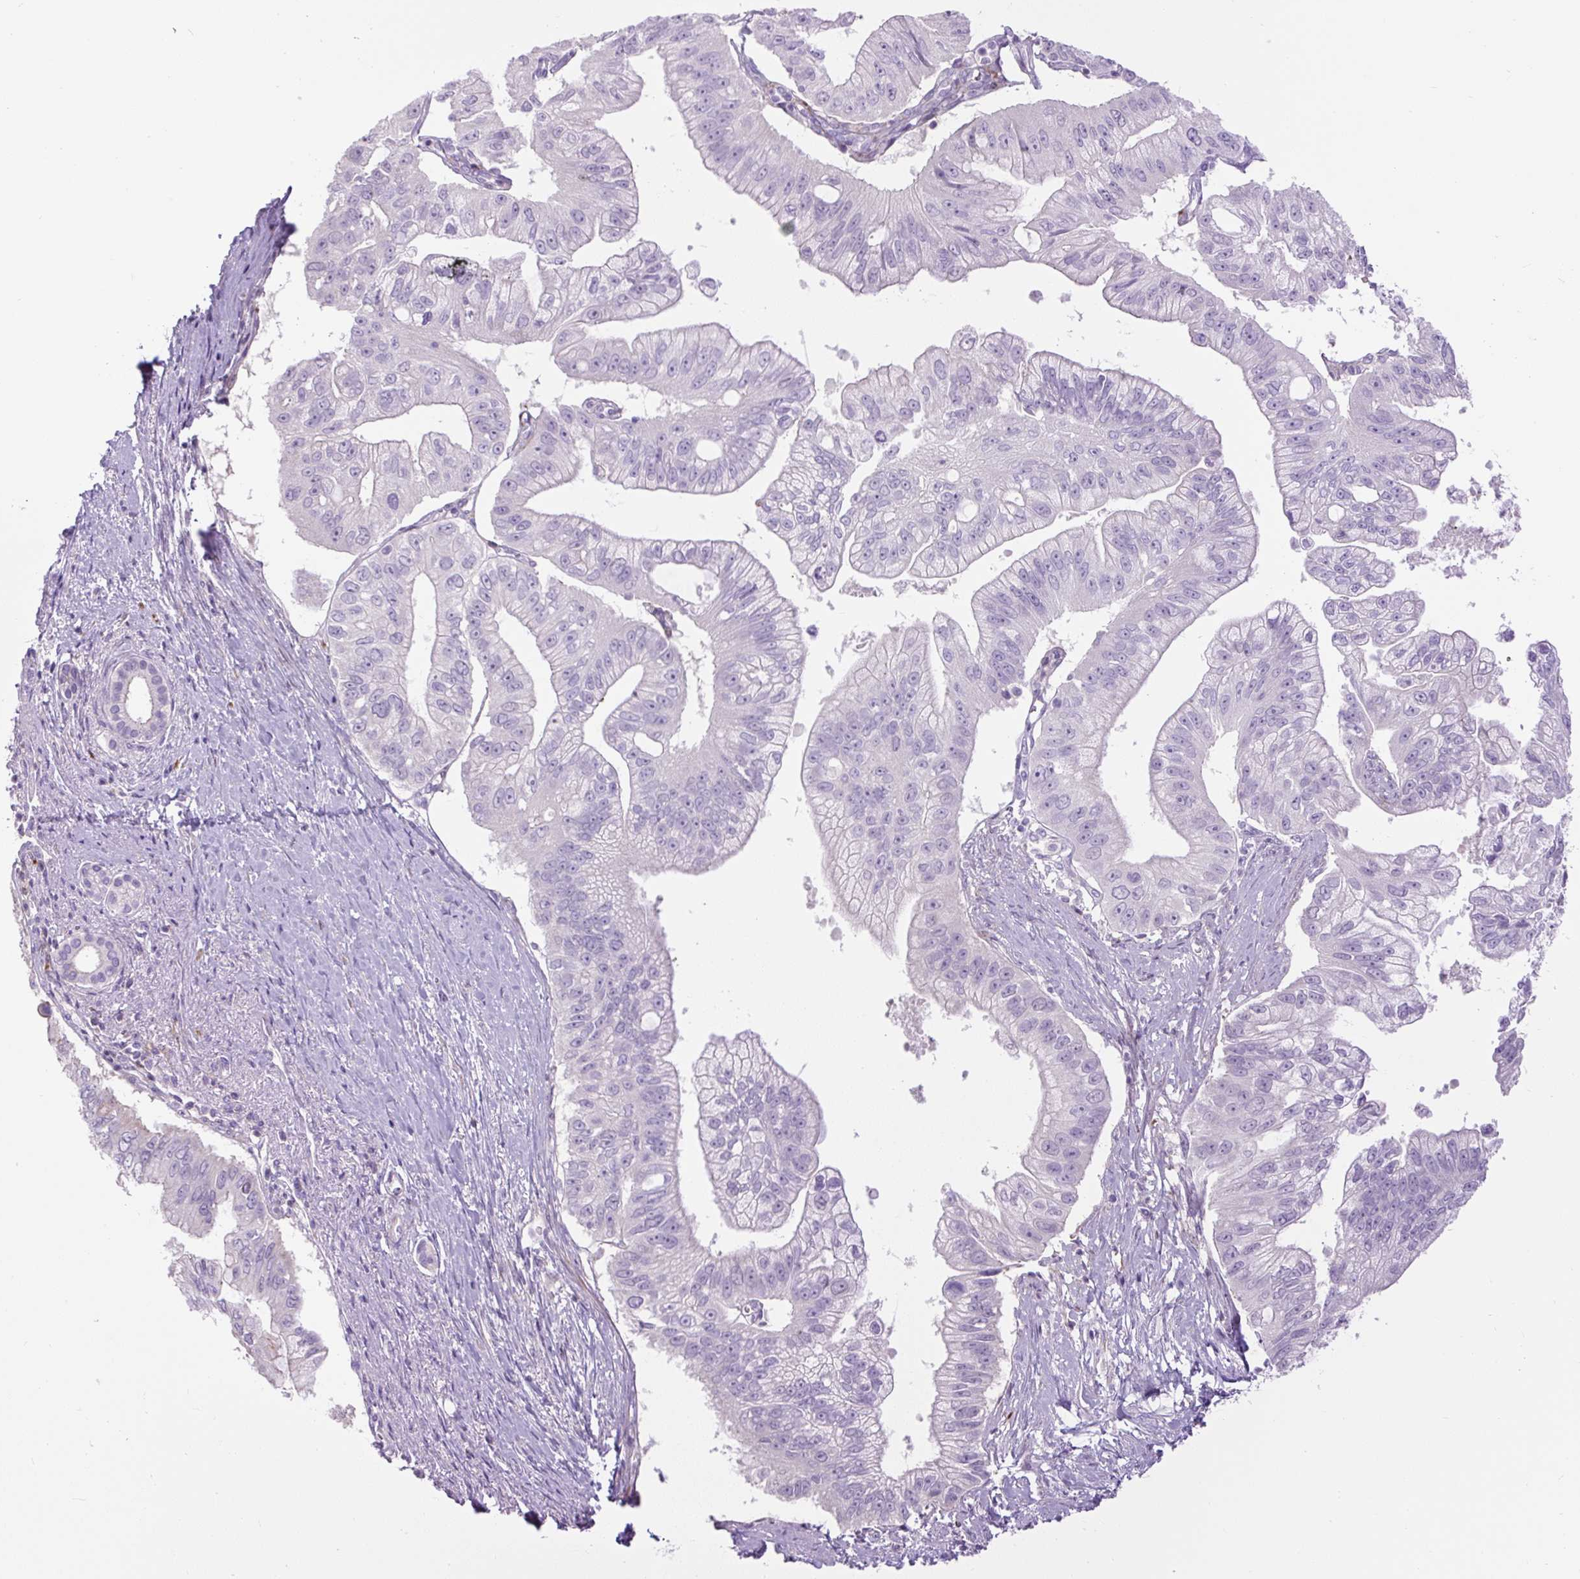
{"staining": {"intensity": "negative", "quantity": "none", "location": "none"}, "tissue": "pancreatic cancer", "cell_type": "Tumor cells", "image_type": "cancer", "snomed": [{"axis": "morphology", "description": "Adenocarcinoma, NOS"}, {"axis": "topography", "description": "Pancreas"}], "caption": "An immunohistochemistry histopathology image of pancreatic cancer (adenocarcinoma) is shown. There is no staining in tumor cells of pancreatic cancer (adenocarcinoma).", "gene": "ZNF197", "patient": {"sex": "male", "age": 70}}